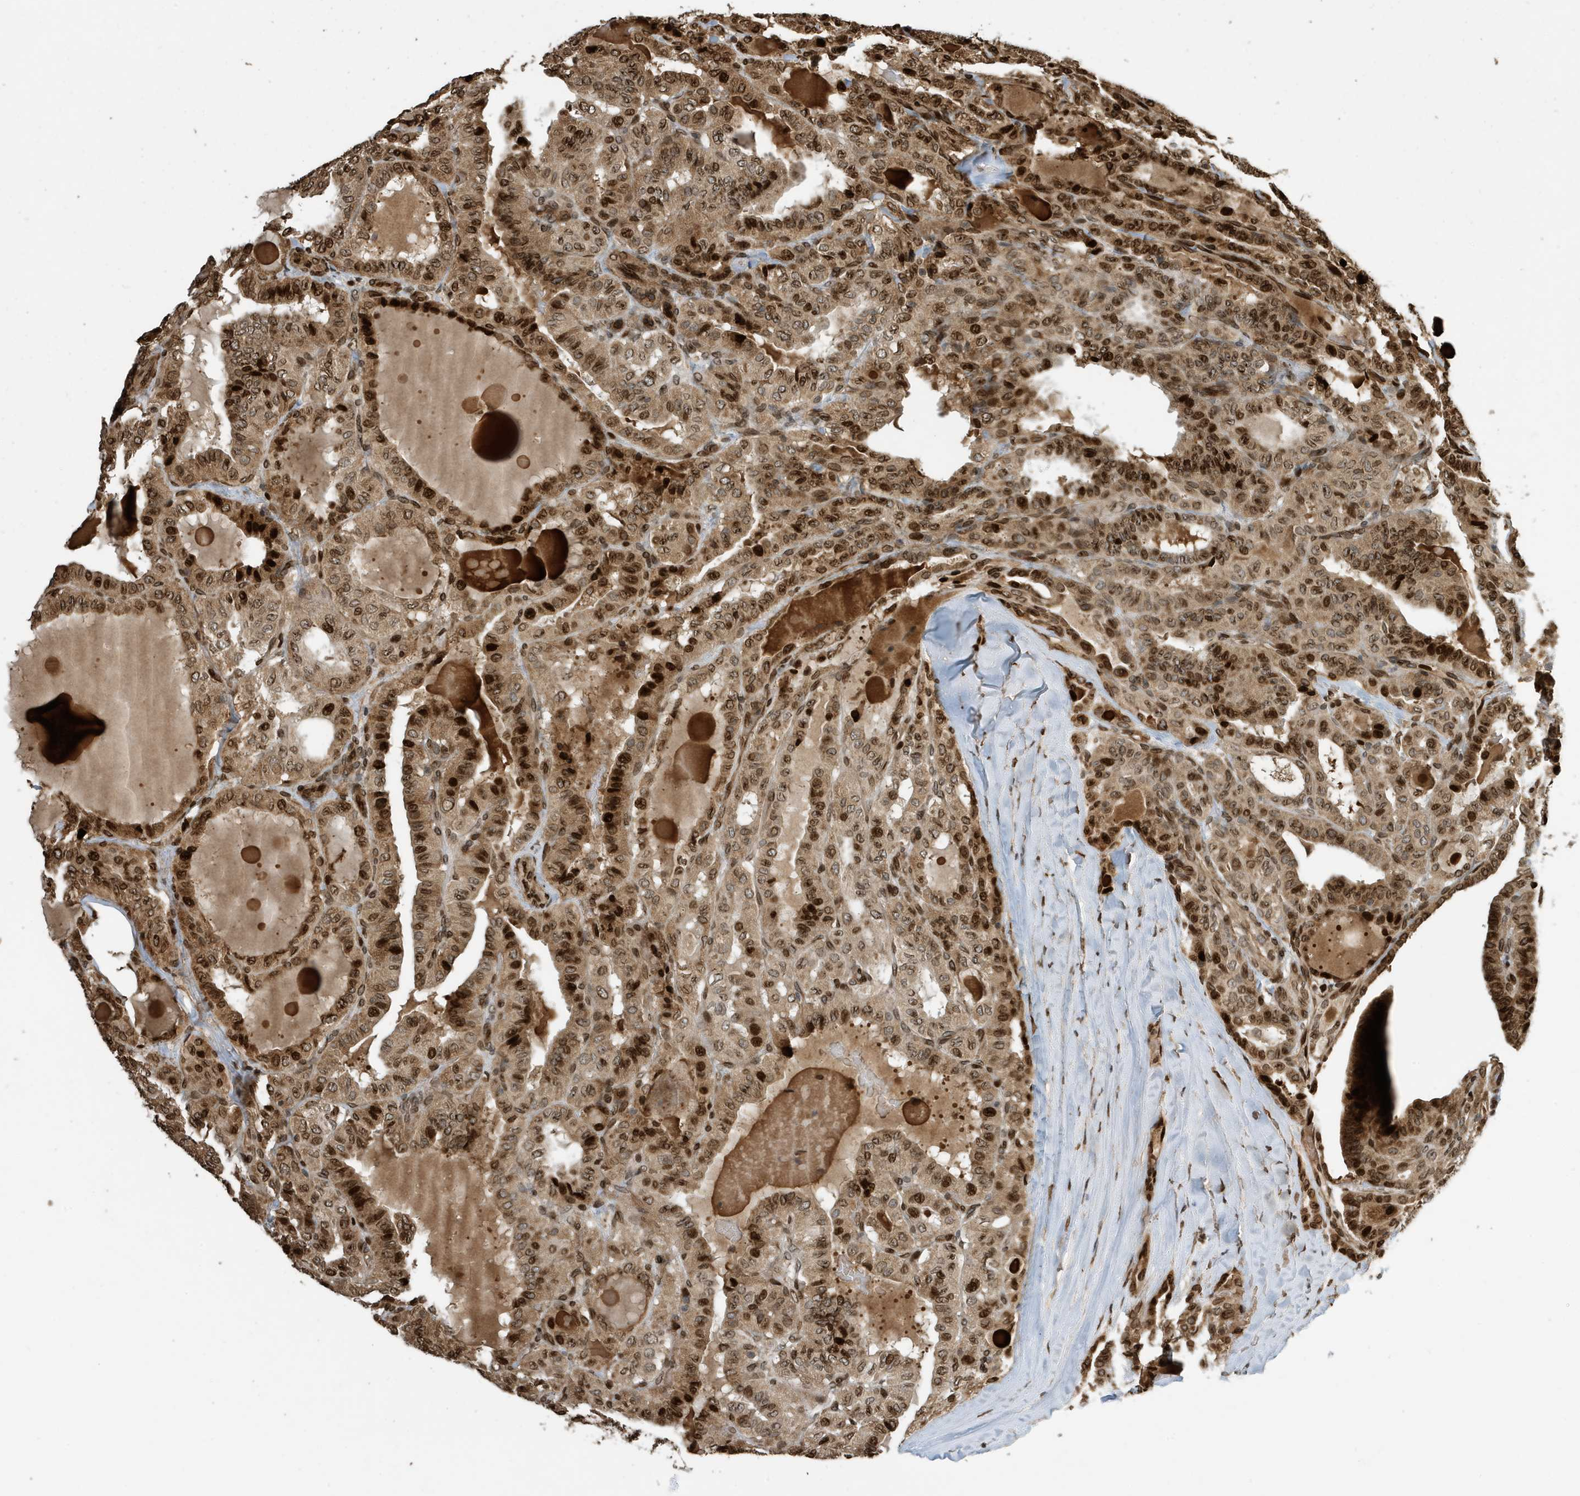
{"staining": {"intensity": "strong", "quantity": ">75%", "location": "cytoplasmic/membranous,nuclear"}, "tissue": "thyroid cancer", "cell_type": "Tumor cells", "image_type": "cancer", "snomed": [{"axis": "morphology", "description": "Papillary adenocarcinoma, NOS"}, {"axis": "topography", "description": "Thyroid gland"}], "caption": "A histopathology image of human papillary adenocarcinoma (thyroid) stained for a protein shows strong cytoplasmic/membranous and nuclear brown staining in tumor cells.", "gene": "DUSP18", "patient": {"sex": "male", "age": 77}}